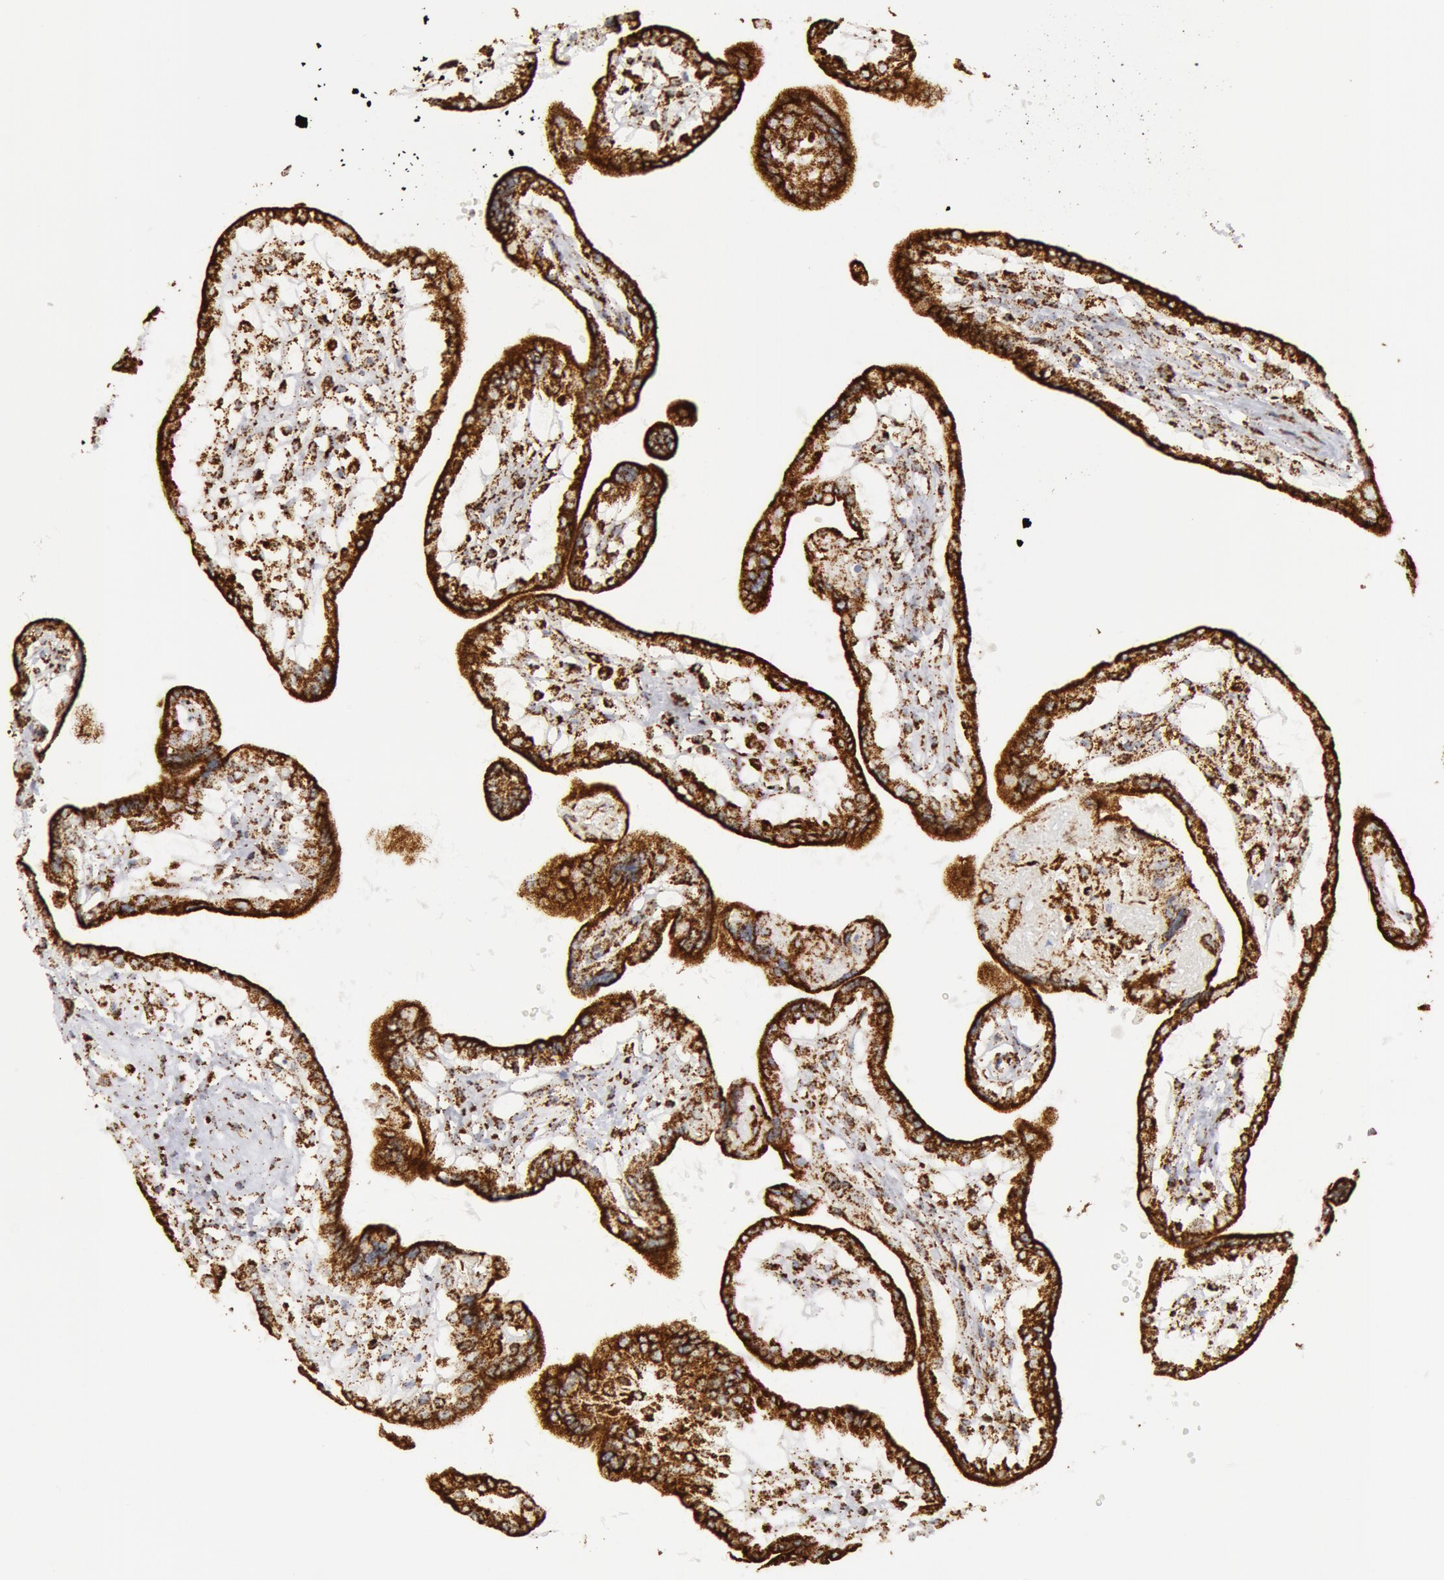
{"staining": {"intensity": "strong", "quantity": ">75%", "location": "cytoplasmic/membranous"}, "tissue": "placenta", "cell_type": "Decidual cells", "image_type": "normal", "snomed": [{"axis": "morphology", "description": "Normal tissue, NOS"}, {"axis": "topography", "description": "Placenta"}], "caption": "The micrograph reveals immunohistochemical staining of normal placenta. There is strong cytoplasmic/membranous staining is appreciated in about >75% of decidual cells.", "gene": "ATP5F1B", "patient": {"sex": "female", "age": 31}}